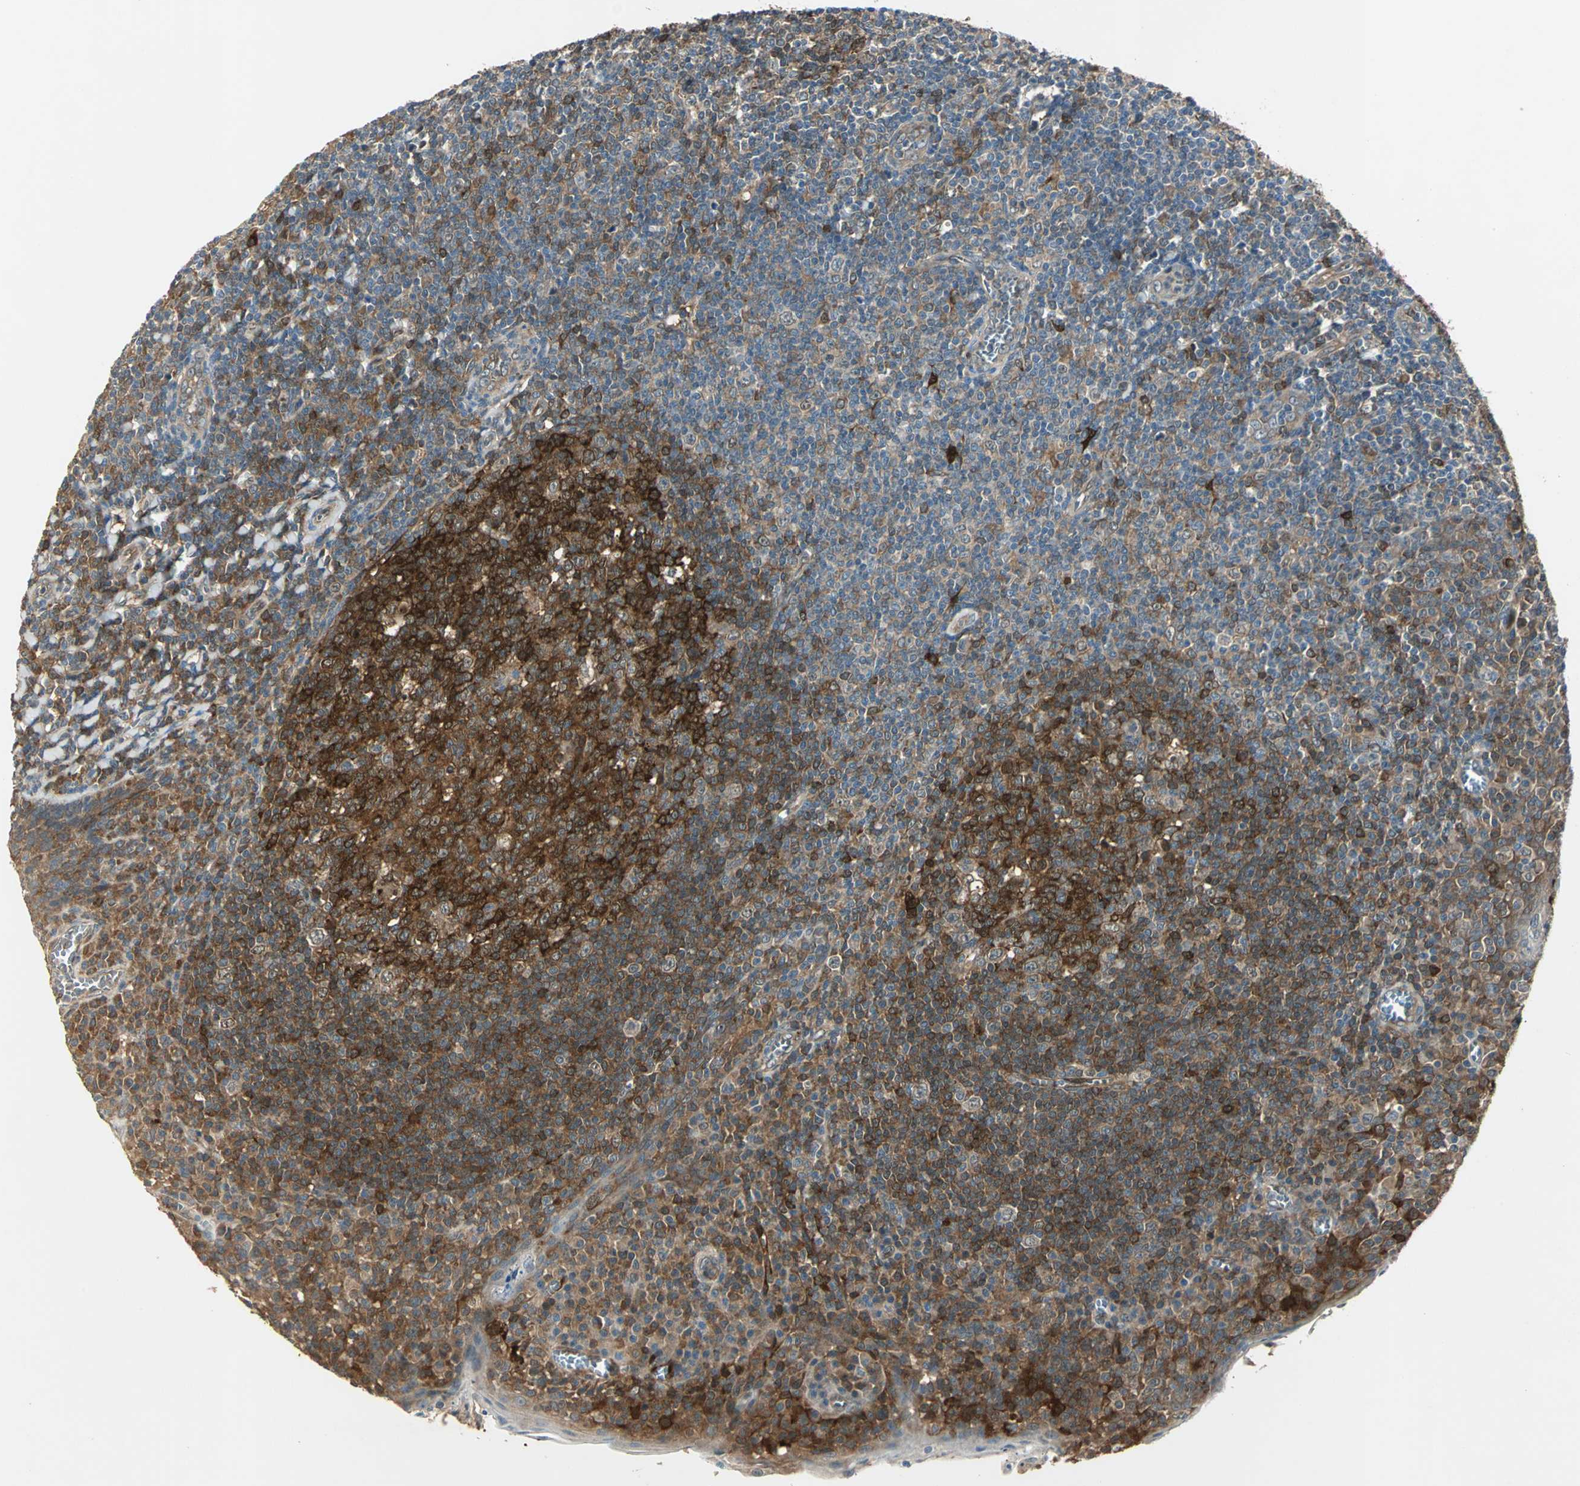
{"staining": {"intensity": "strong", "quantity": ">75%", "location": "cytoplasmic/membranous"}, "tissue": "tonsil", "cell_type": "Germinal center cells", "image_type": "normal", "snomed": [{"axis": "morphology", "description": "Normal tissue, NOS"}, {"axis": "topography", "description": "Tonsil"}], "caption": "This photomicrograph exhibits IHC staining of unremarkable tonsil, with high strong cytoplasmic/membranous positivity in about >75% of germinal center cells.", "gene": "RRM2B", "patient": {"sex": "male", "age": 31}}